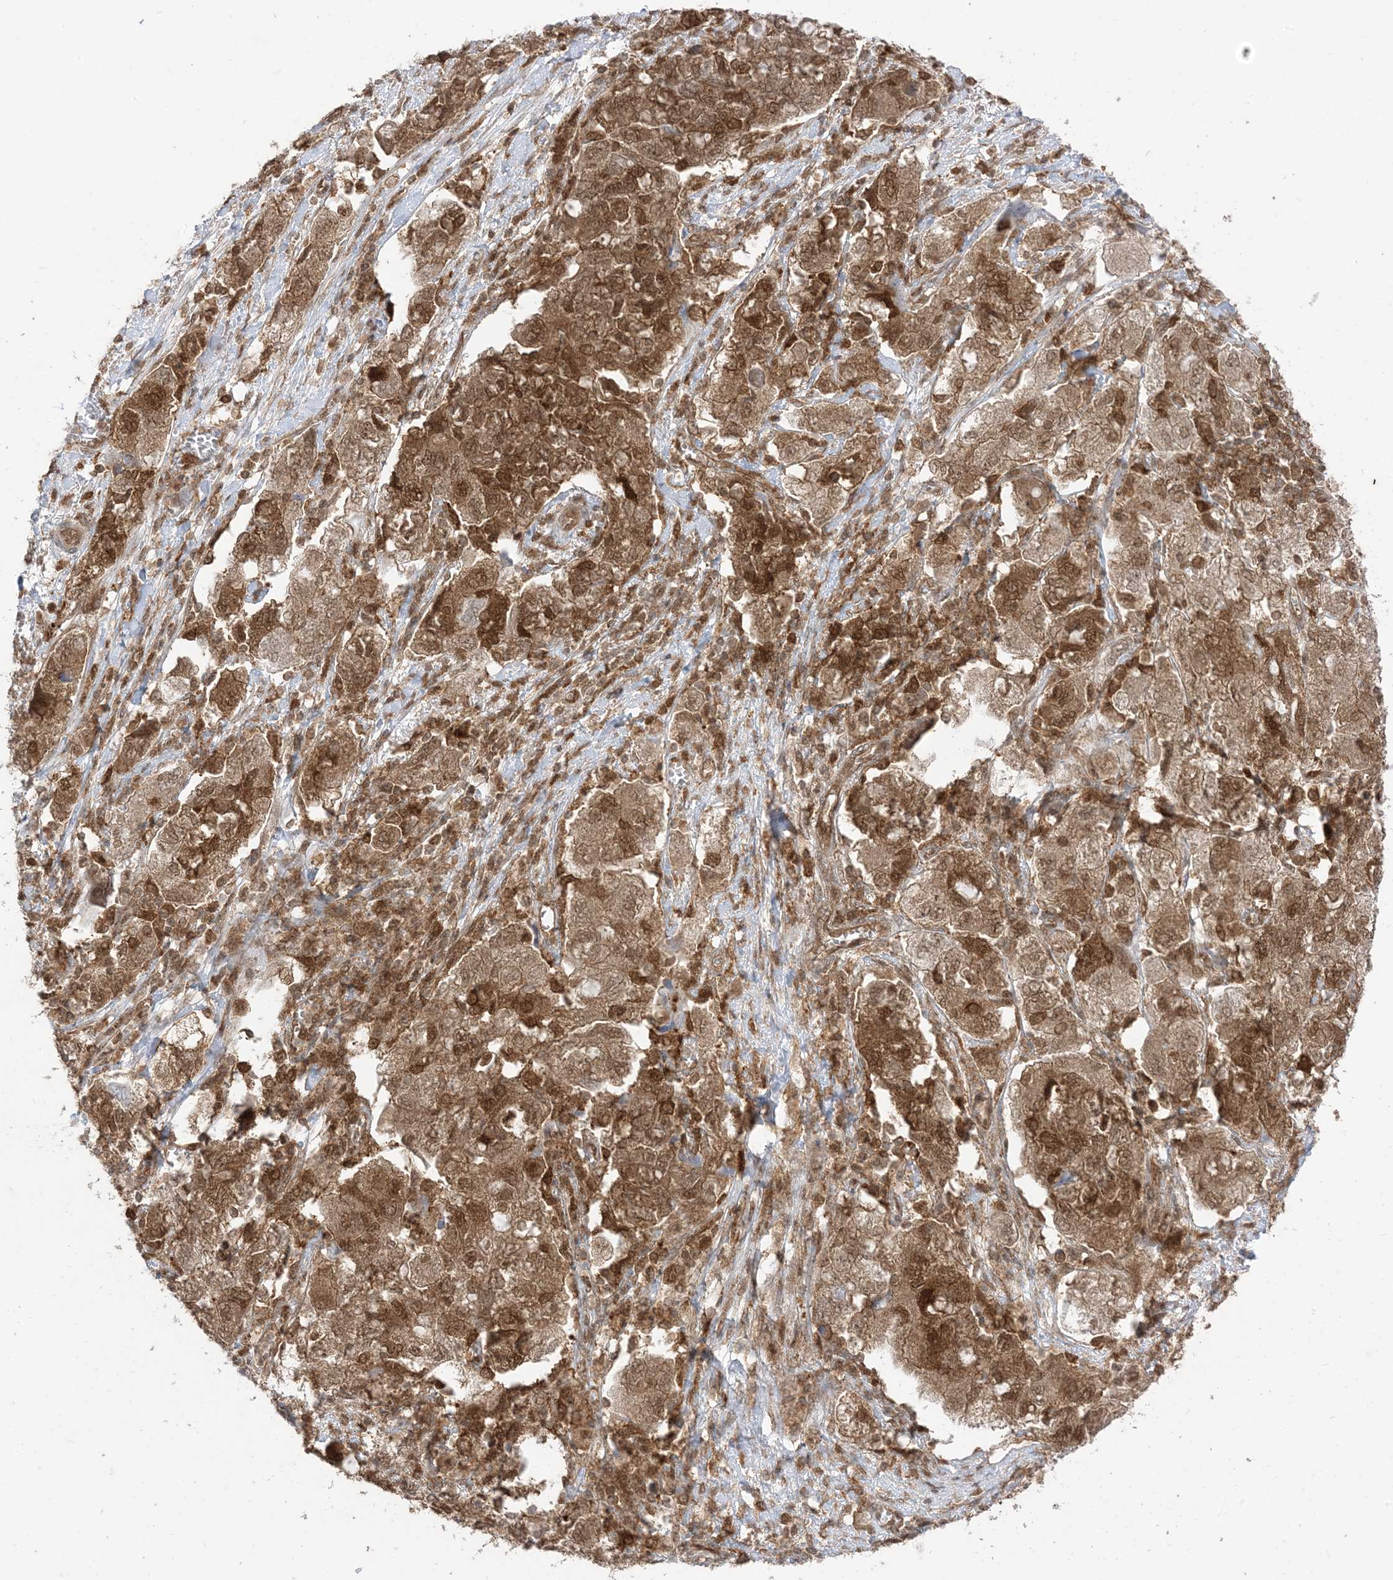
{"staining": {"intensity": "moderate", "quantity": ">75%", "location": "cytoplasmic/membranous,nuclear"}, "tissue": "ovarian cancer", "cell_type": "Tumor cells", "image_type": "cancer", "snomed": [{"axis": "morphology", "description": "Carcinoma, NOS"}, {"axis": "morphology", "description": "Cystadenocarcinoma, serous, NOS"}, {"axis": "topography", "description": "Ovary"}], "caption": "Ovarian serous cystadenocarcinoma tissue shows moderate cytoplasmic/membranous and nuclear expression in approximately >75% of tumor cells, visualized by immunohistochemistry. The protein is shown in brown color, while the nuclei are stained blue.", "gene": "PTPA", "patient": {"sex": "female", "age": 69}}